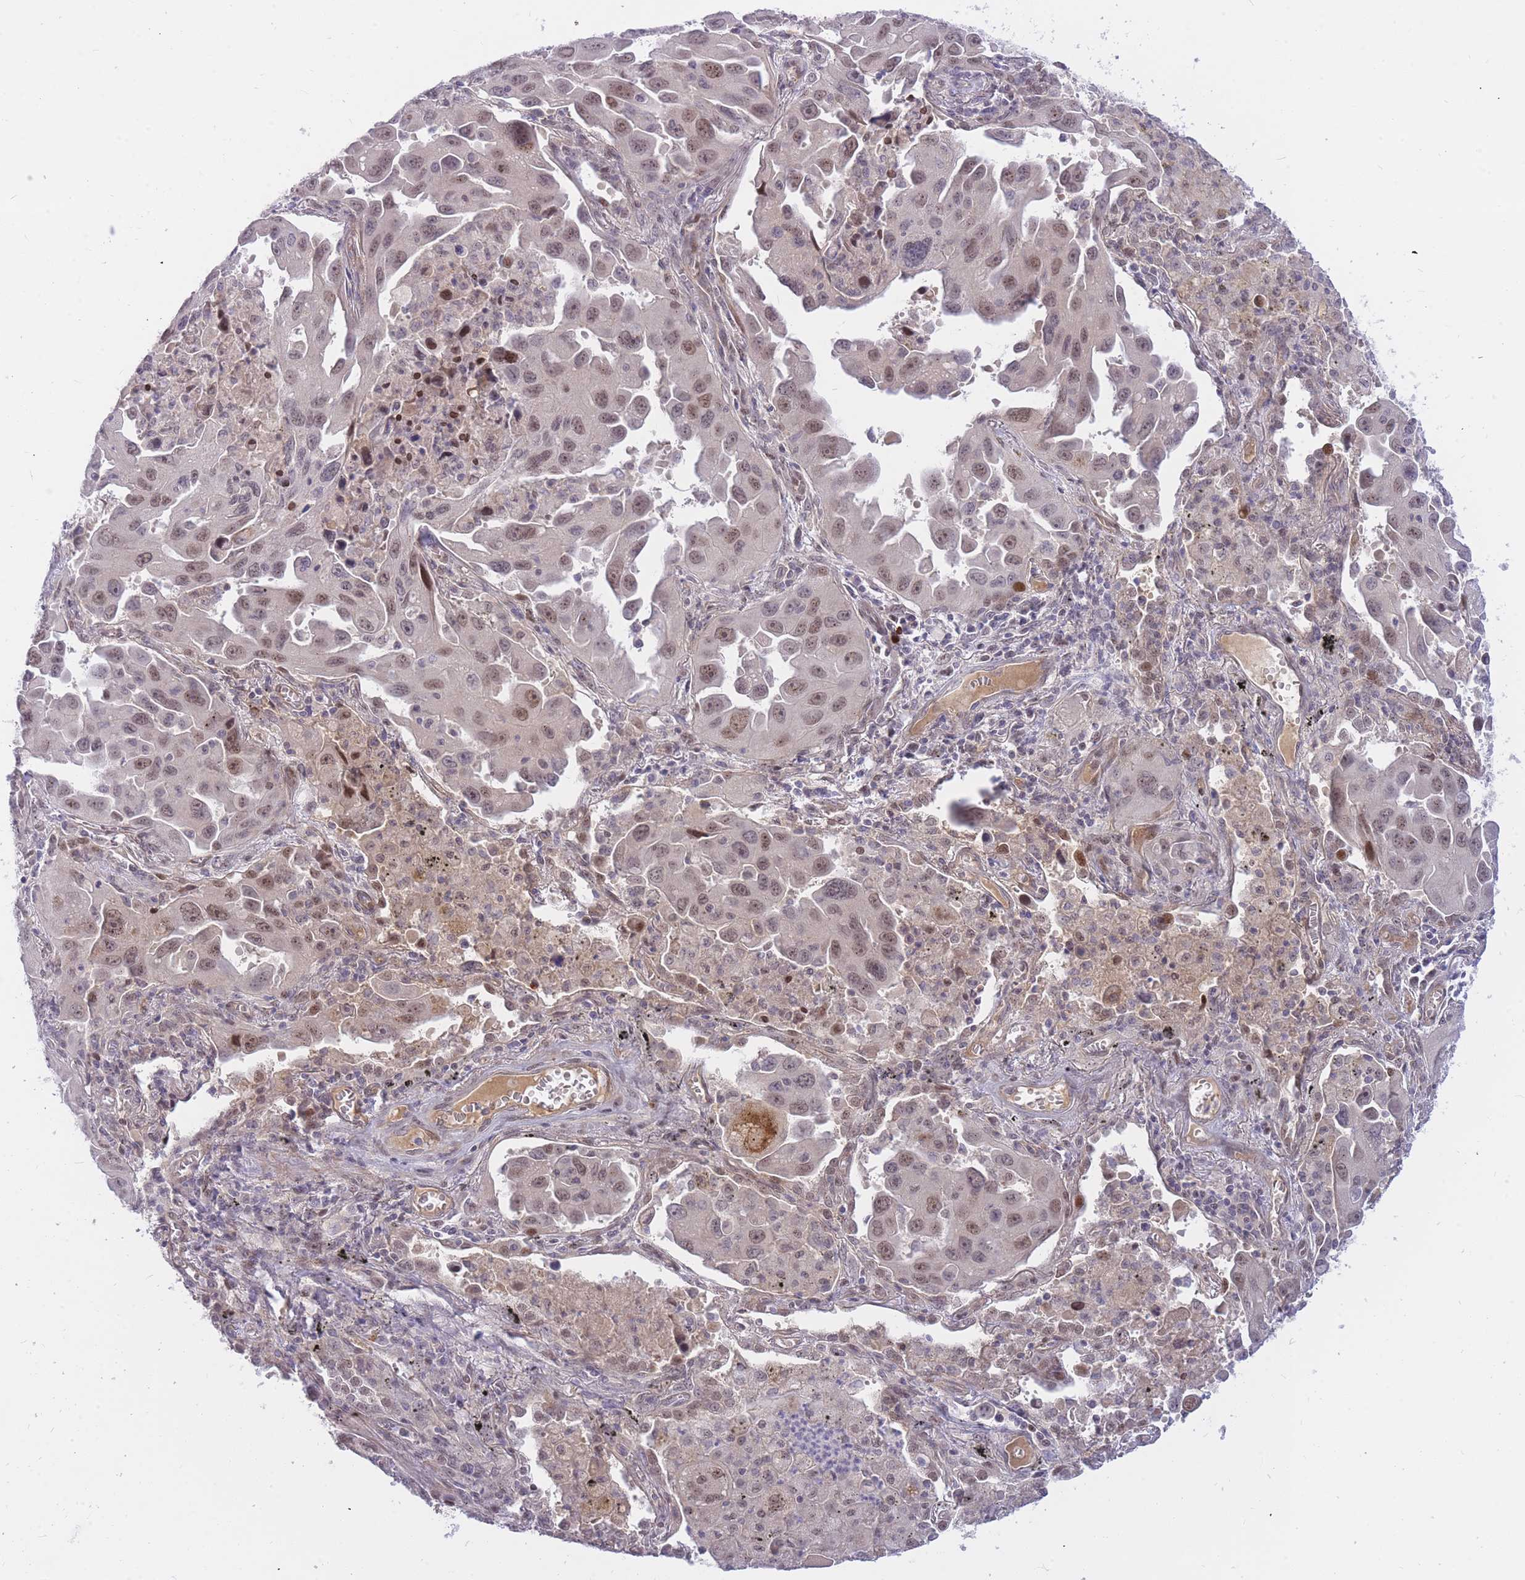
{"staining": {"intensity": "moderate", "quantity": ">75%", "location": "nuclear"}, "tissue": "lung cancer", "cell_type": "Tumor cells", "image_type": "cancer", "snomed": [{"axis": "morphology", "description": "Adenocarcinoma, NOS"}, {"axis": "topography", "description": "Lung"}], "caption": "Lung adenocarcinoma stained with a protein marker displays moderate staining in tumor cells.", "gene": "TLE2", "patient": {"sex": "male", "age": 66}}